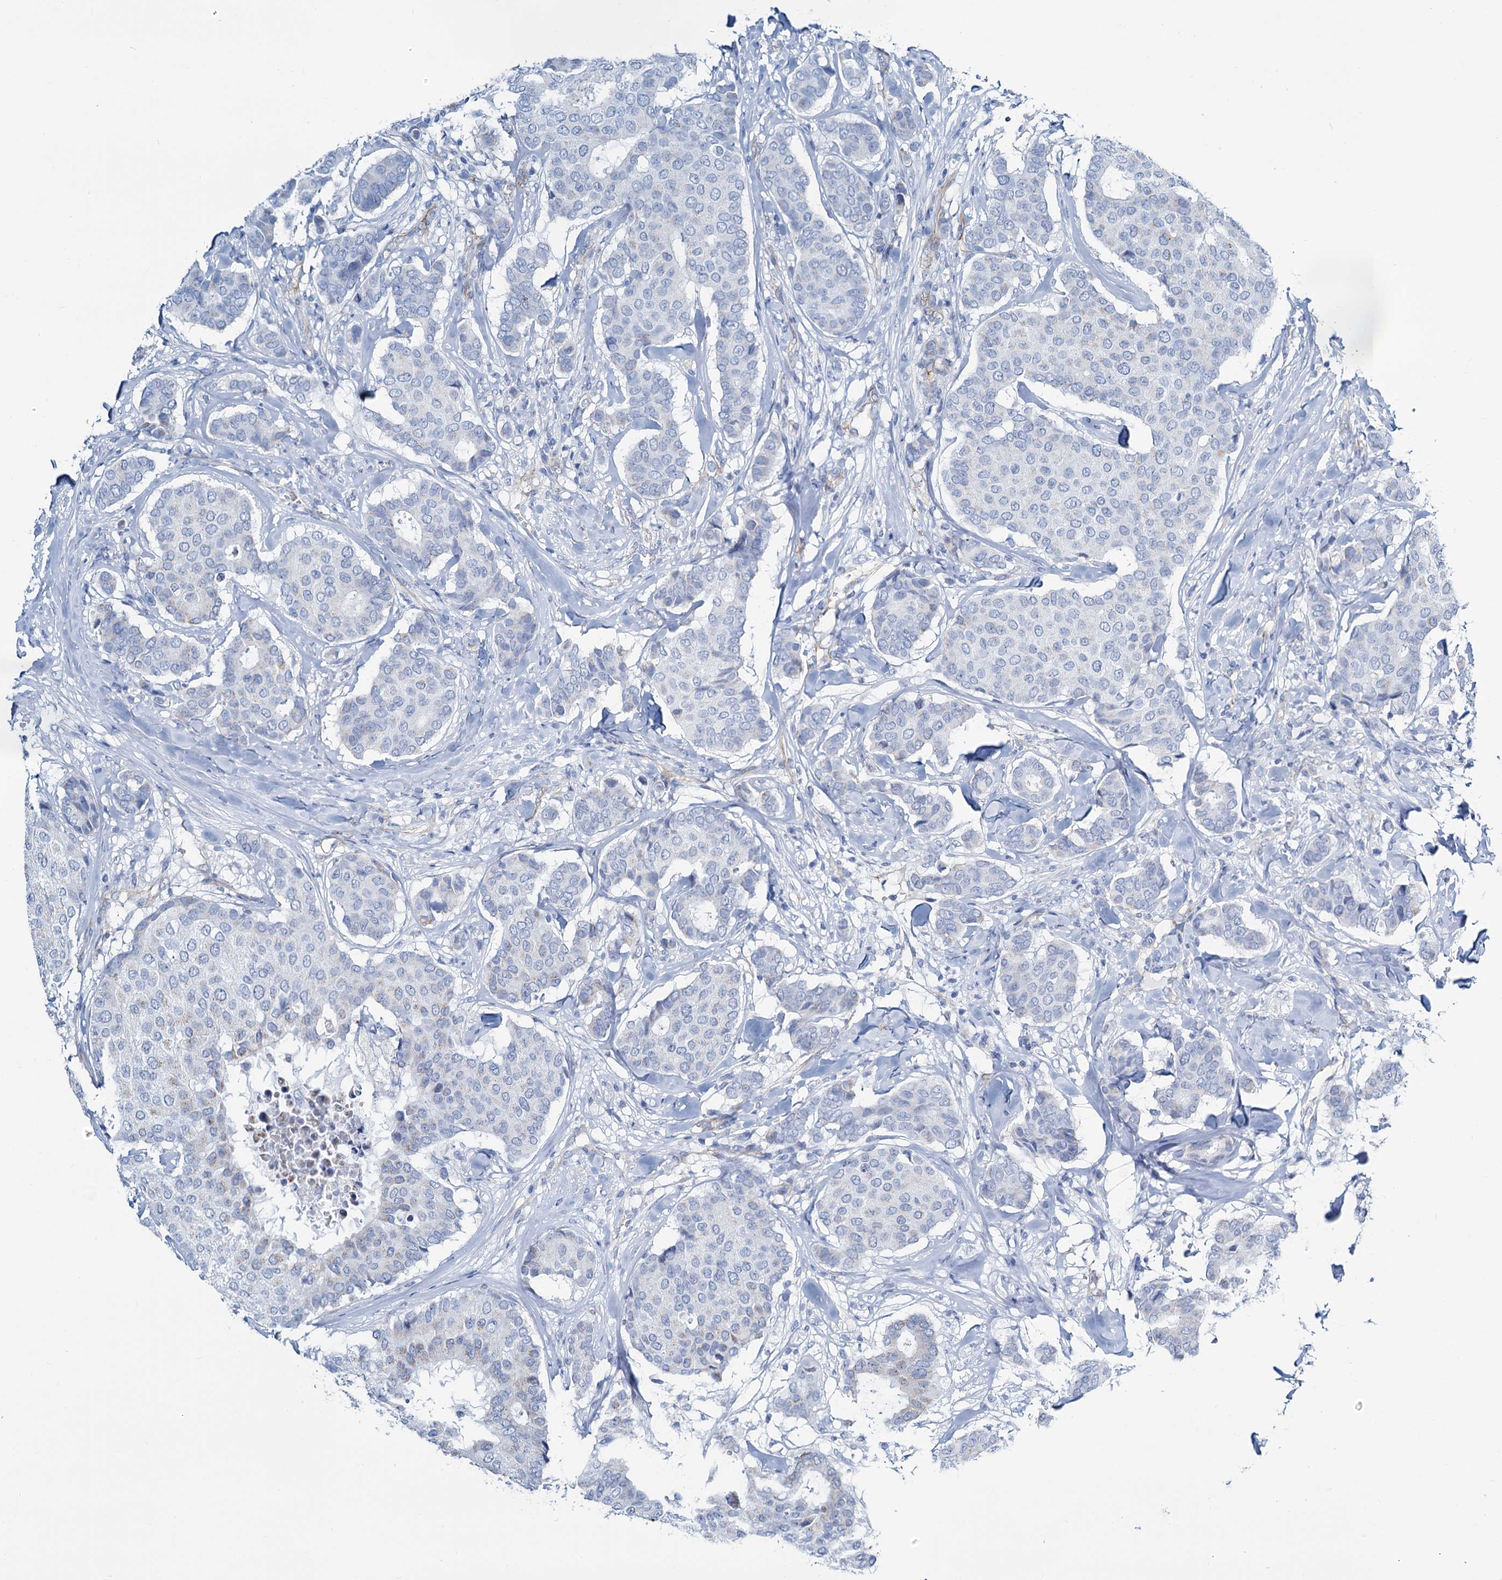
{"staining": {"intensity": "negative", "quantity": "none", "location": "none"}, "tissue": "breast cancer", "cell_type": "Tumor cells", "image_type": "cancer", "snomed": [{"axis": "morphology", "description": "Duct carcinoma"}, {"axis": "topography", "description": "Breast"}], "caption": "IHC photomicrograph of neoplastic tissue: human breast cancer stained with DAB (3,3'-diaminobenzidine) reveals no significant protein staining in tumor cells.", "gene": "SLC1A3", "patient": {"sex": "female", "age": 75}}